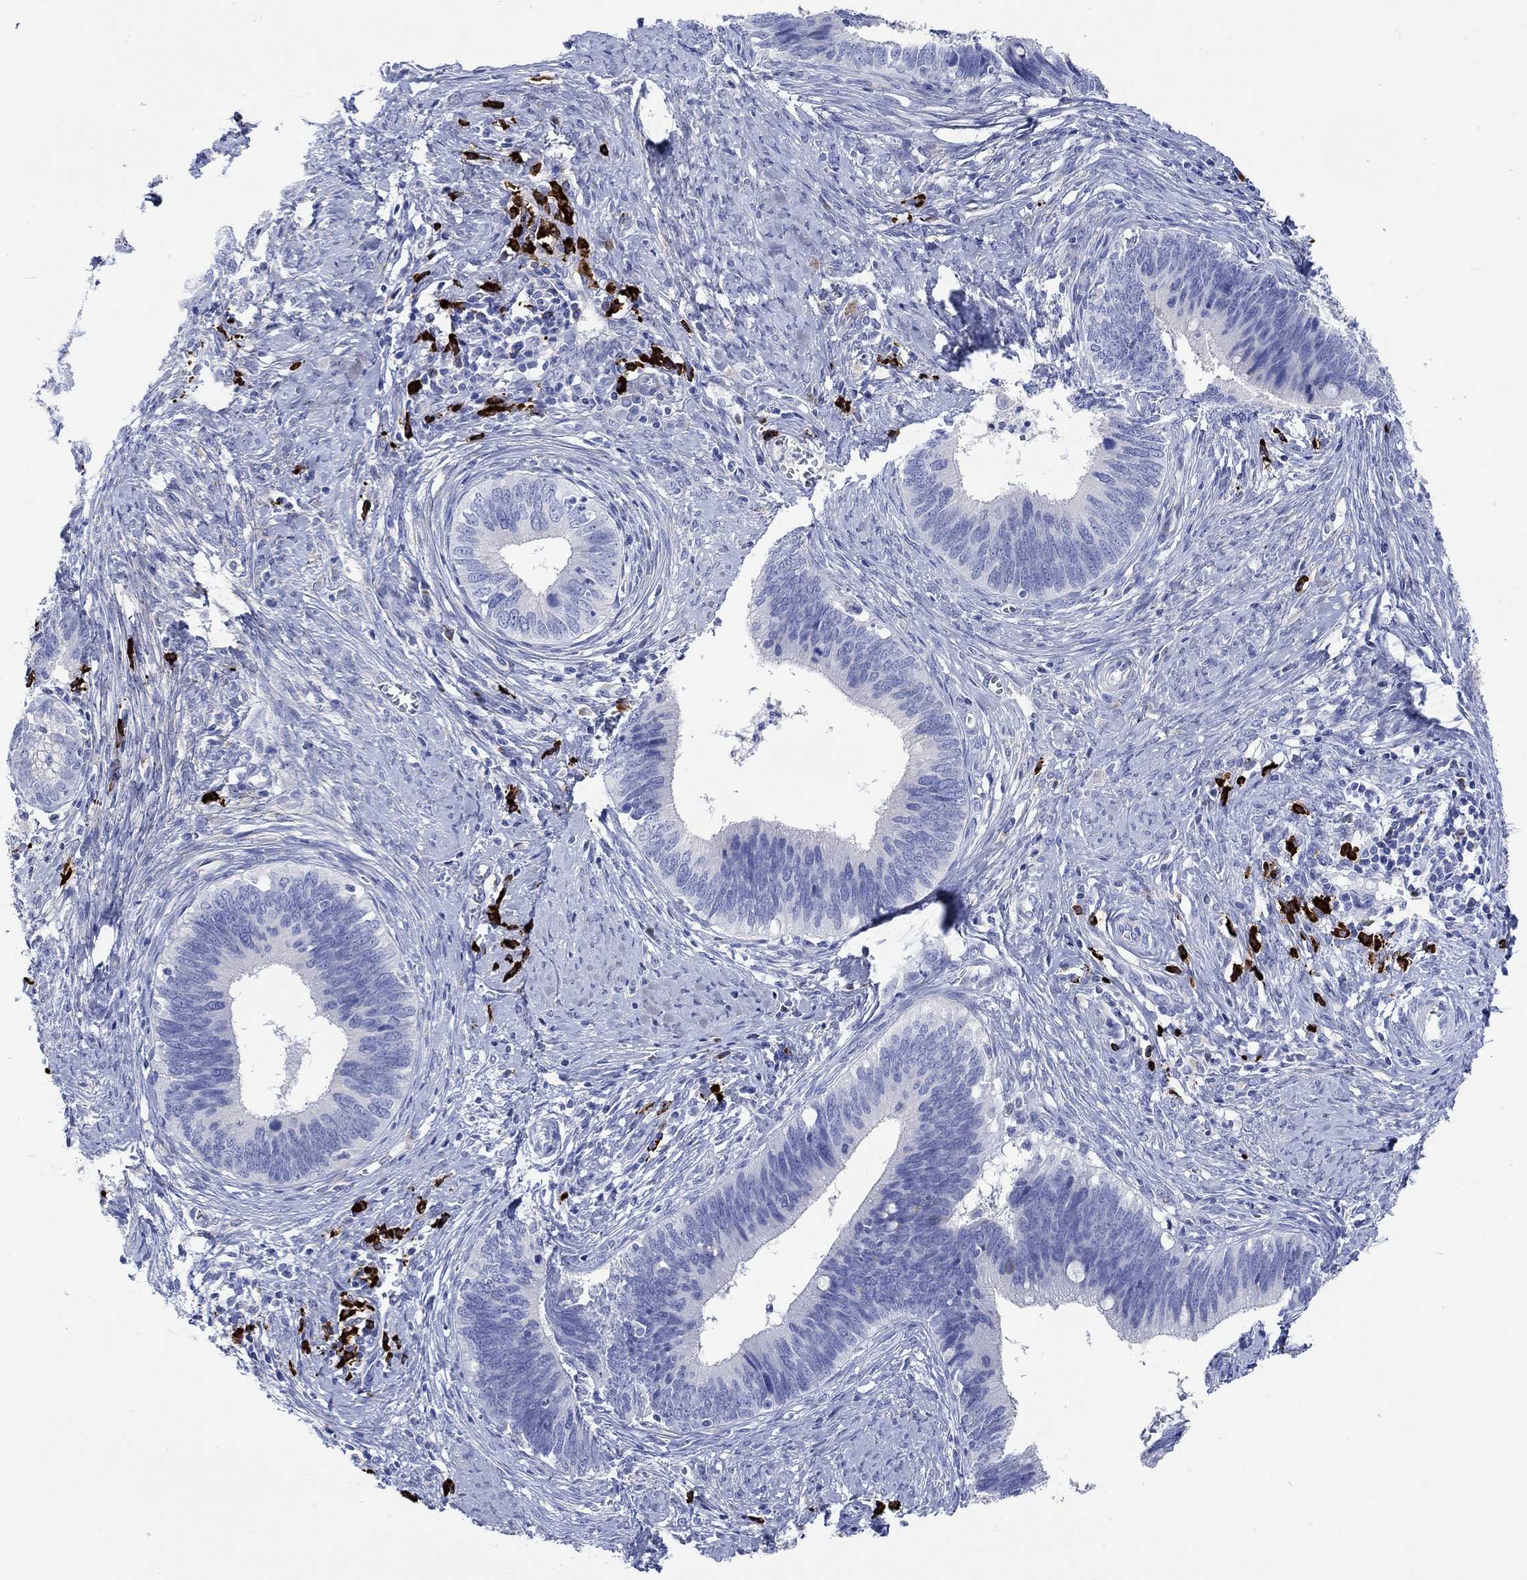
{"staining": {"intensity": "negative", "quantity": "none", "location": "none"}, "tissue": "cervical cancer", "cell_type": "Tumor cells", "image_type": "cancer", "snomed": [{"axis": "morphology", "description": "Adenocarcinoma, NOS"}, {"axis": "topography", "description": "Cervix"}], "caption": "Histopathology image shows no protein expression in tumor cells of cervical adenocarcinoma tissue.", "gene": "P2RY6", "patient": {"sex": "female", "age": 42}}